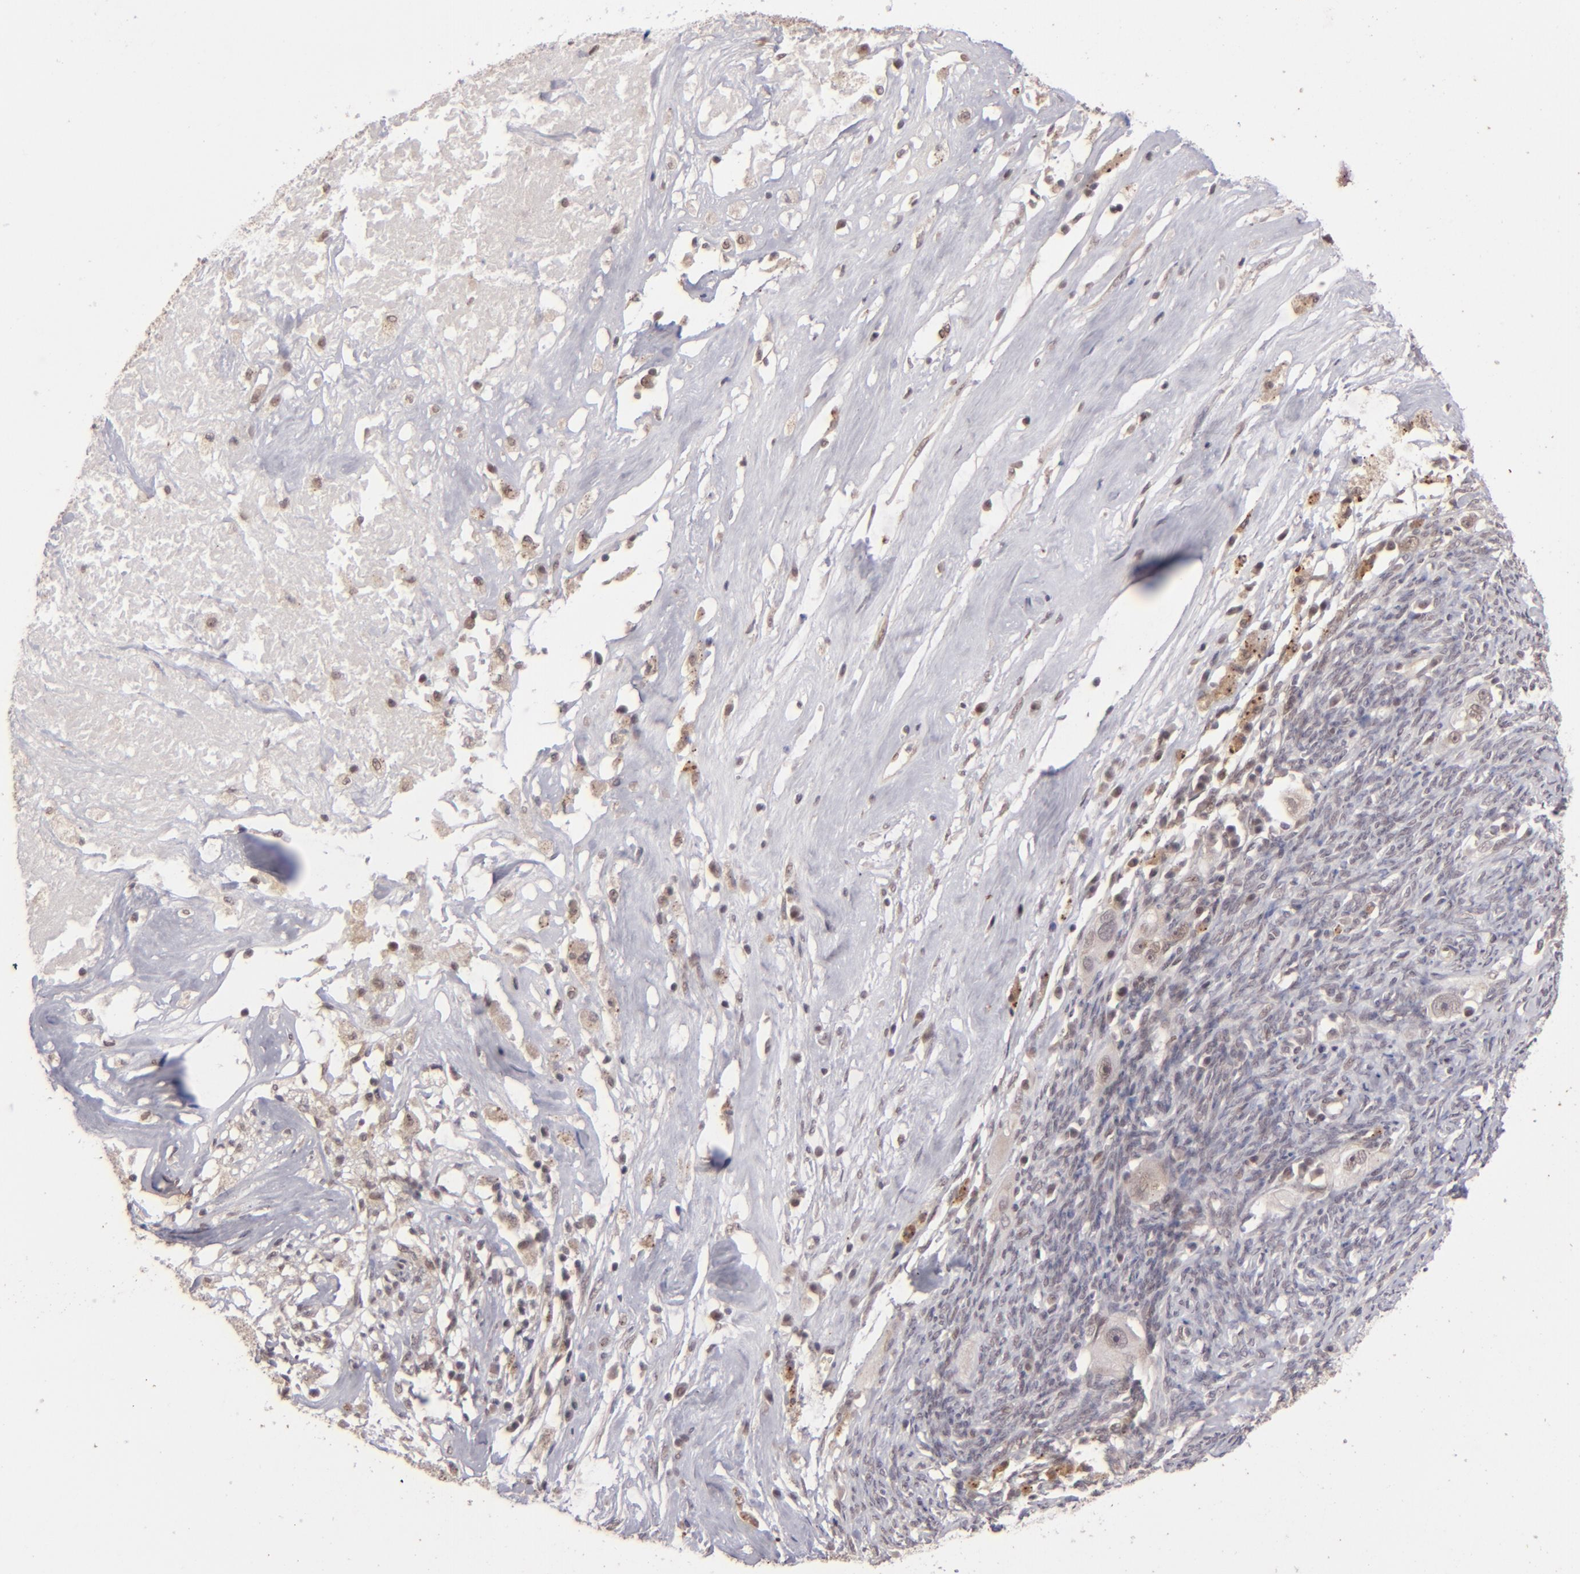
{"staining": {"intensity": "weak", "quantity": "<25%", "location": "cytoplasmic/membranous"}, "tissue": "ovarian cancer", "cell_type": "Tumor cells", "image_type": "cancer", "snomed": [{"axis": "morphology", "description": "Normal tissue, NOS"}, {"axis": "morphology", "description": "Cystadenocarcinoma, serous, NOS"}, {"axis": "topography", "description": "Ovary"}], "caption": "This is a histopathology image of immunohistochemistry staining of ovarian cancer (serous cystadenocarcinoma), which shows no staining in tumor cells. (Brightfield microscopy of DAB (3,3'-diaminobenzidine) IHC at high magnification).", "gene": "DFFA", "patient": {"sex": "female", "age": 62}}